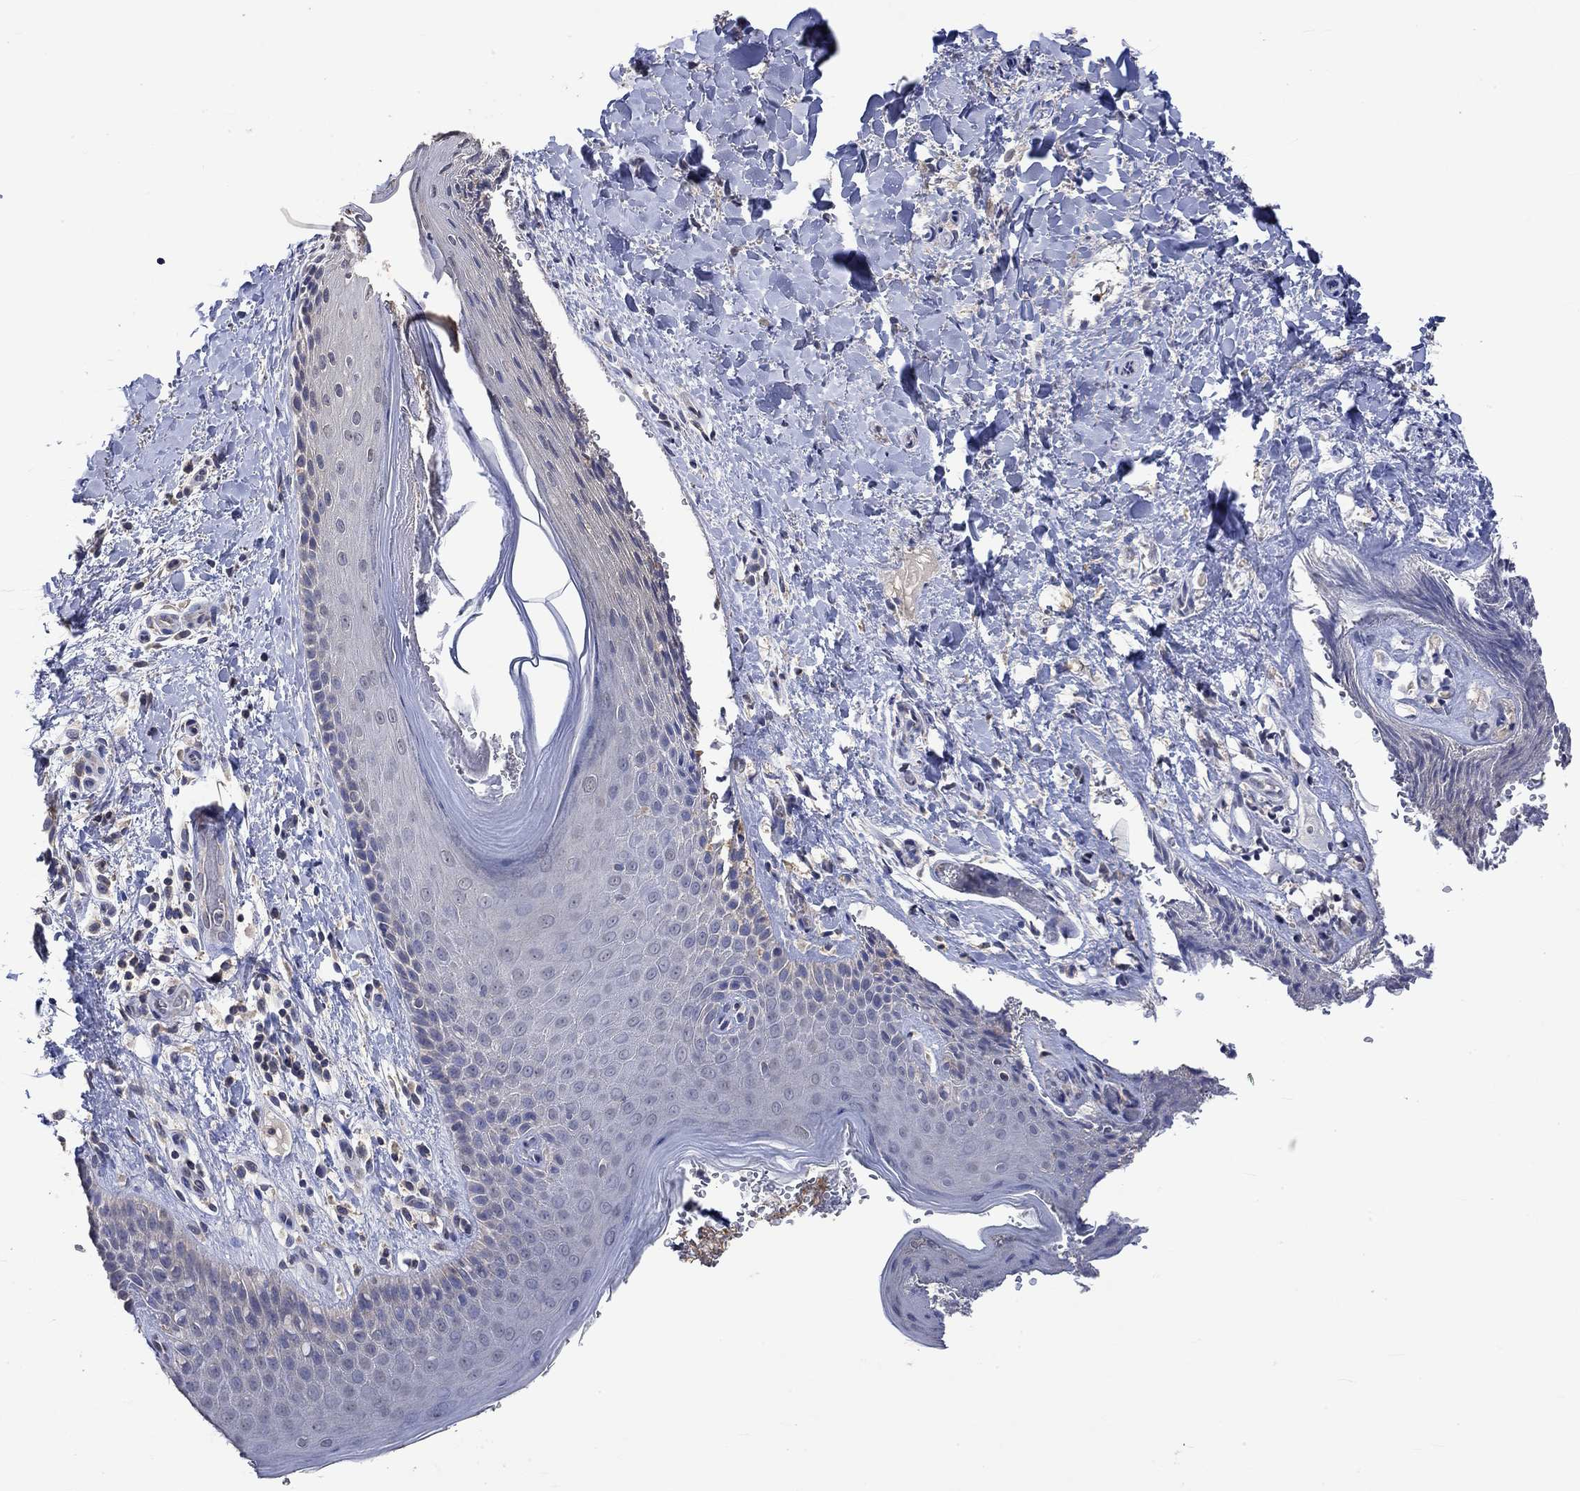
{"staining": {"intensity": "negative", "quantity": "none", "location": "none"}, "tissue": "skin", "cell_type": "Epidermal cells", "image_type": "normal", "snomed": [{"axis": "morphology", "description": "Normal tissue, NOS"}, {"axis": "topography", "description": "Anal"}], "caption": "There is no significant positivity in epidermal cells of skin.", "gene": "PTPN20", "patient": {"sex": "male", "age": 36}}